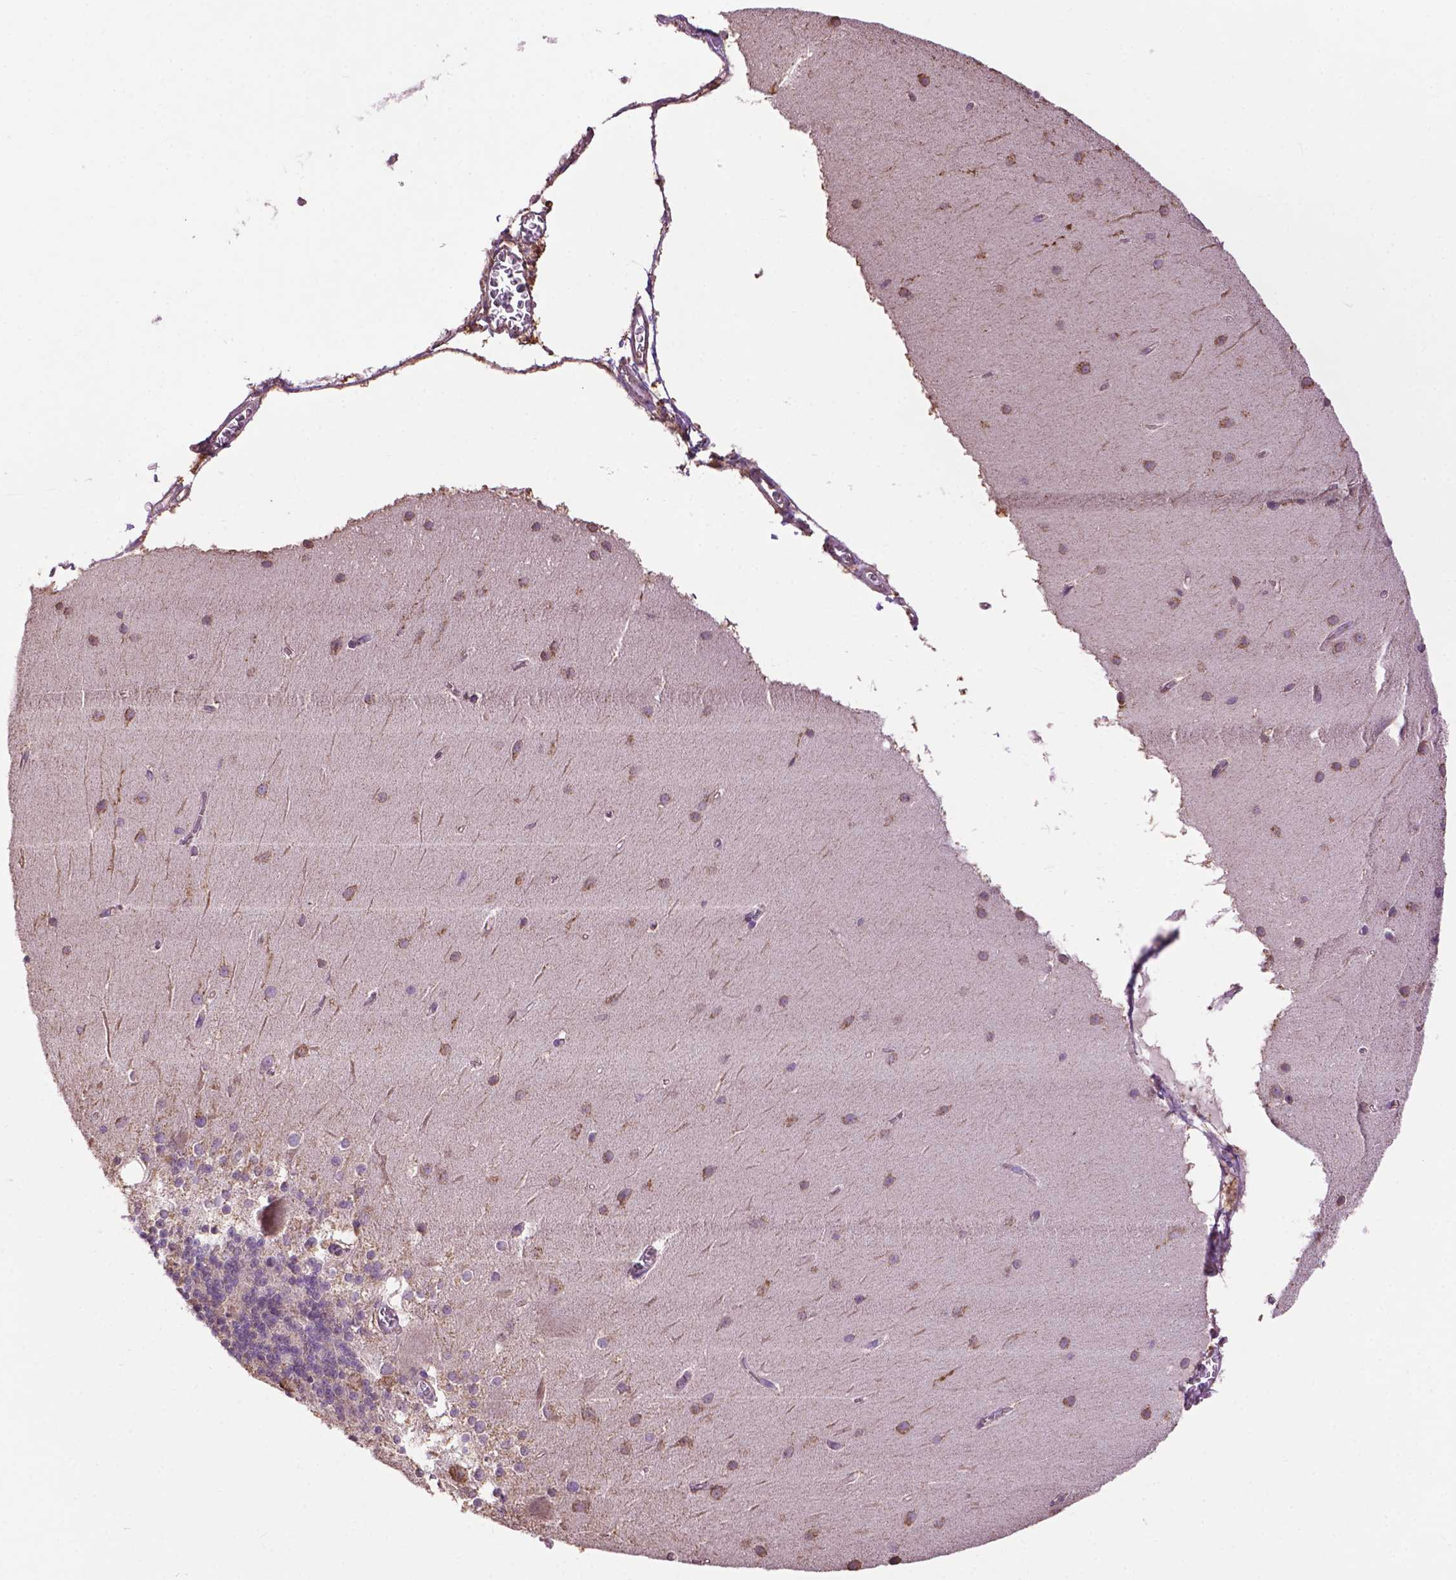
{"staining": {"intensity": "negative", "quantity": "none", "location": "none"}, "tissue": "cerebellum", "cell_type": "Cells in granular layer", "image_type": "normal", "snomed": [{"axis": "morphology", "description": "Normal tissue, NOS"}, {"axis": "topography", "description": "Cerebellum"}], "caption": "Cells in granular layer are negative for brown protein staining in unremarkable cerebellum. Nuclei are stained in blue.", "gene": "PPP2R5E", "patient": {"sex": "female", "age": 19}}